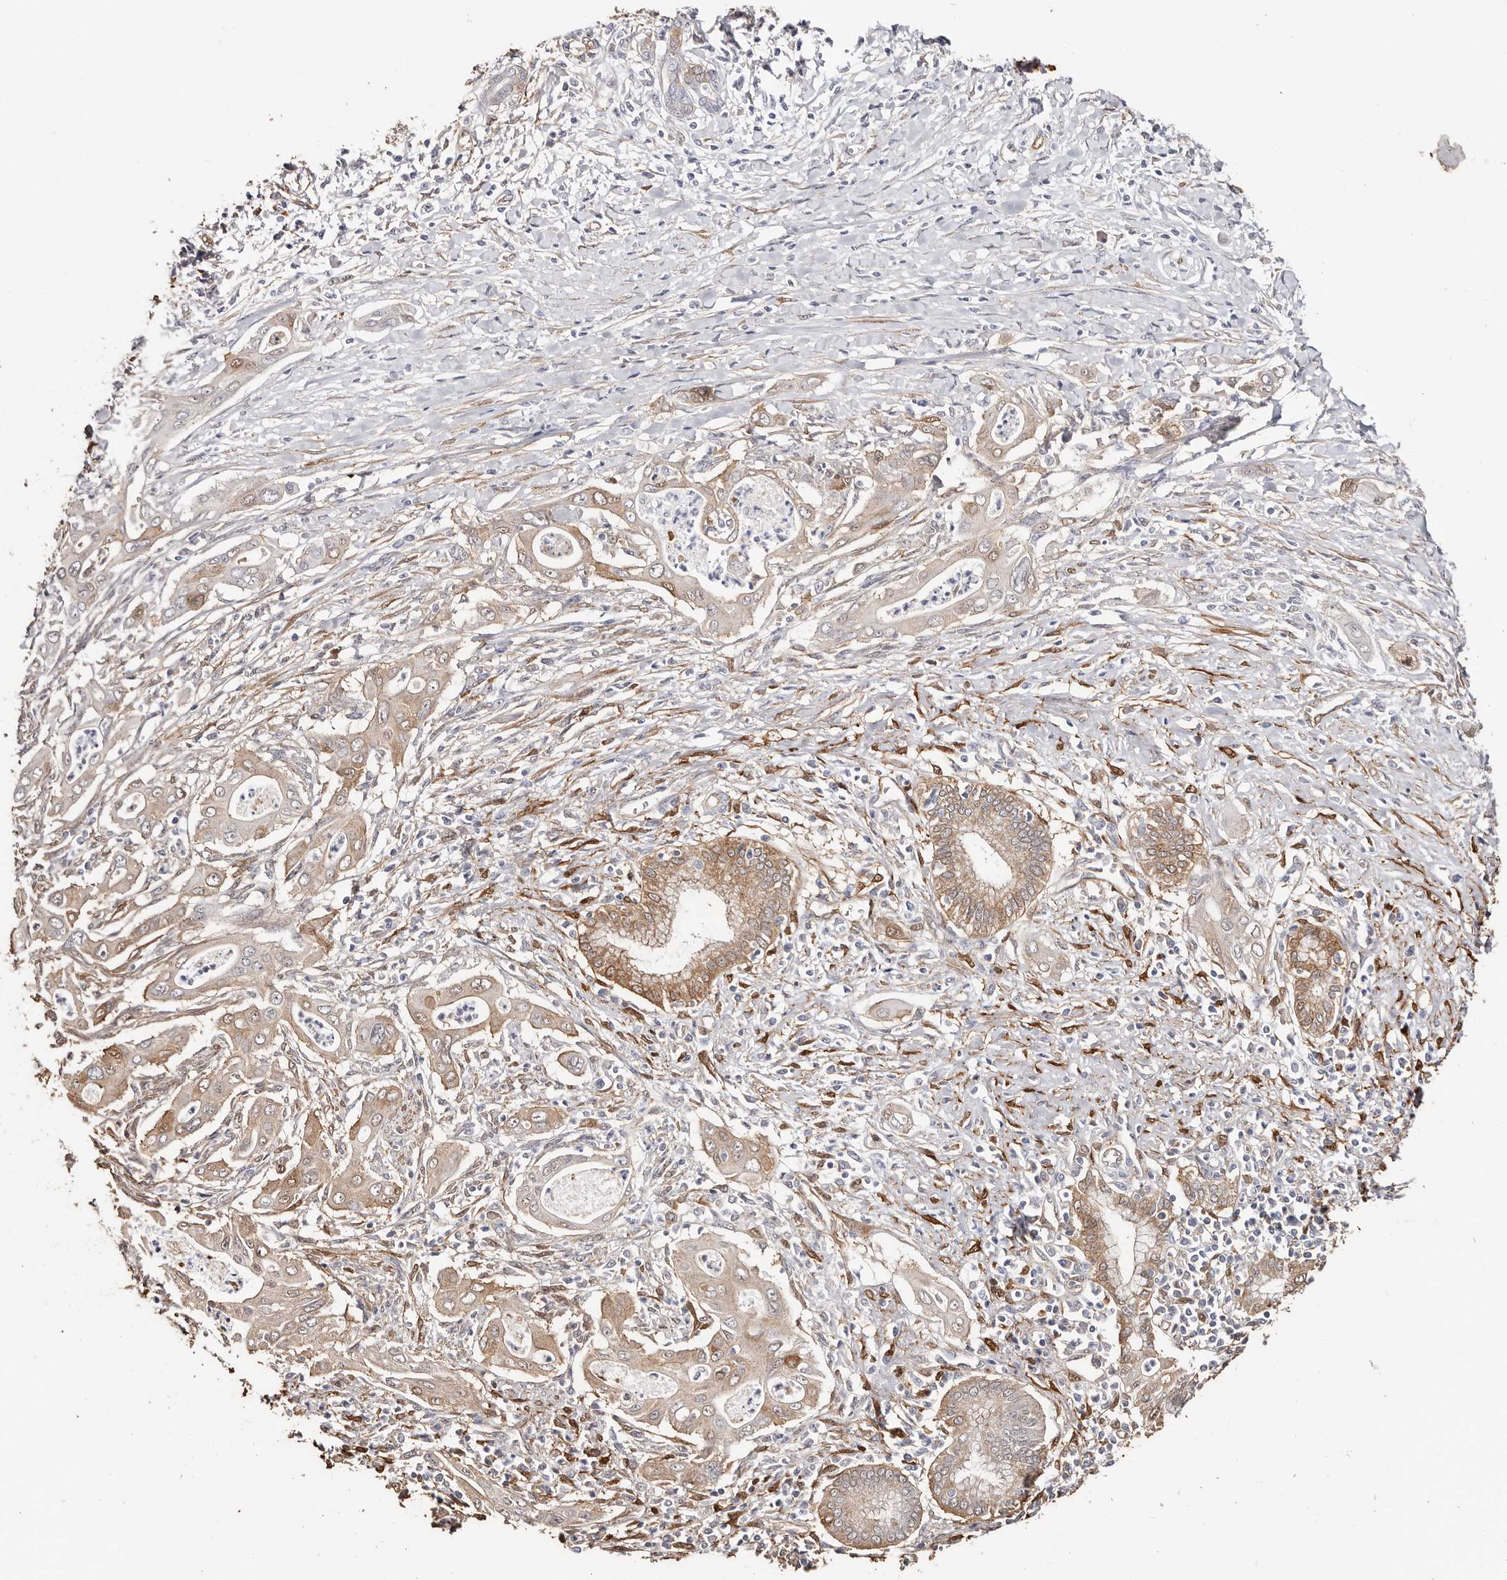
{"staining": {"intensity": "moderate", "quantity": "25%-75%", "location": "cytoplasmic/membranous,nuclear"}, "tissue": "pancreatic cancer", "cell_type": "Tumor cells", "image_type": "cancer", "snomed": [{"axis": "morphology", "description": "Adenocarcinoma, NOS"}, {"axis": "topography", "description": "Pancreas"}], "caption": "Pancreatic cancer stained with a brown dye displays moderate cytoplasmic/membranous and nuclear positive expression in about 25%-75% of tumor cells.", "gene": "TGM2", "patient": {"sex": "male", "age": 58}}